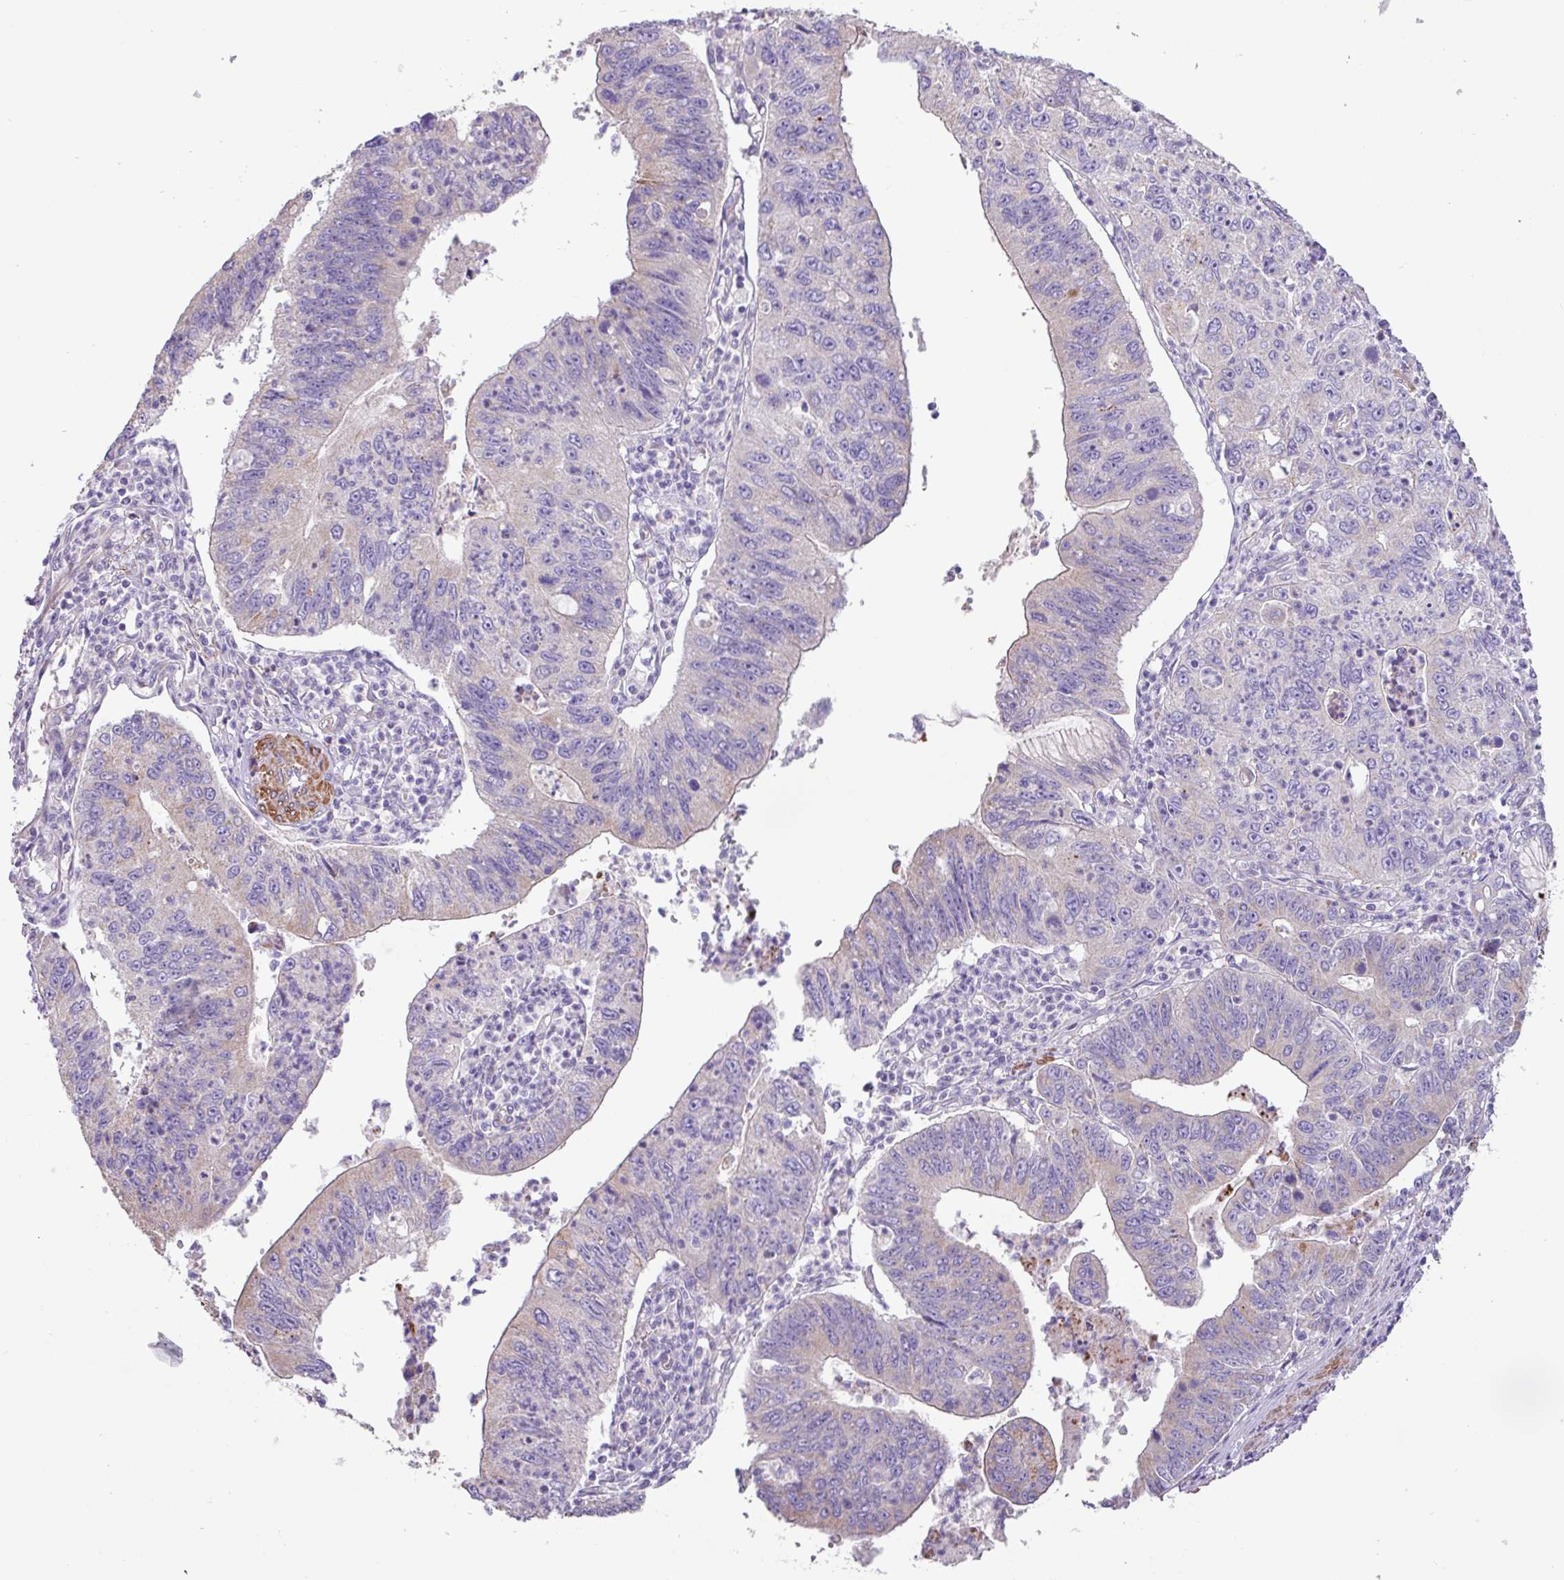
{"staining": {"intensity": "moderate", "quantity": "<25%", "location": "cytoplasmic/membranous"}, "tissue": "stomach cancer", "cell_type": "Tumor cells", "image_type": "cancer", "snomed": [{"axis": "morphology", "description": "Adenocarcinoma, NOS"}, {"axis": "topography", "description": "Stomach"}], "caption": "IHC micrograph of neoplastic tissue: human stomach cancer (adenocarcinoma) stained using immunohistochemistry (IHC) reveals low levels of moderate protein expression localized specifically in the cytoplasmic/membranous of tumor cells, appearing as a cytoplasmic/membranous brown color.", "gene": "MRRF", "patient": {"sex": "male", "age": 59}}